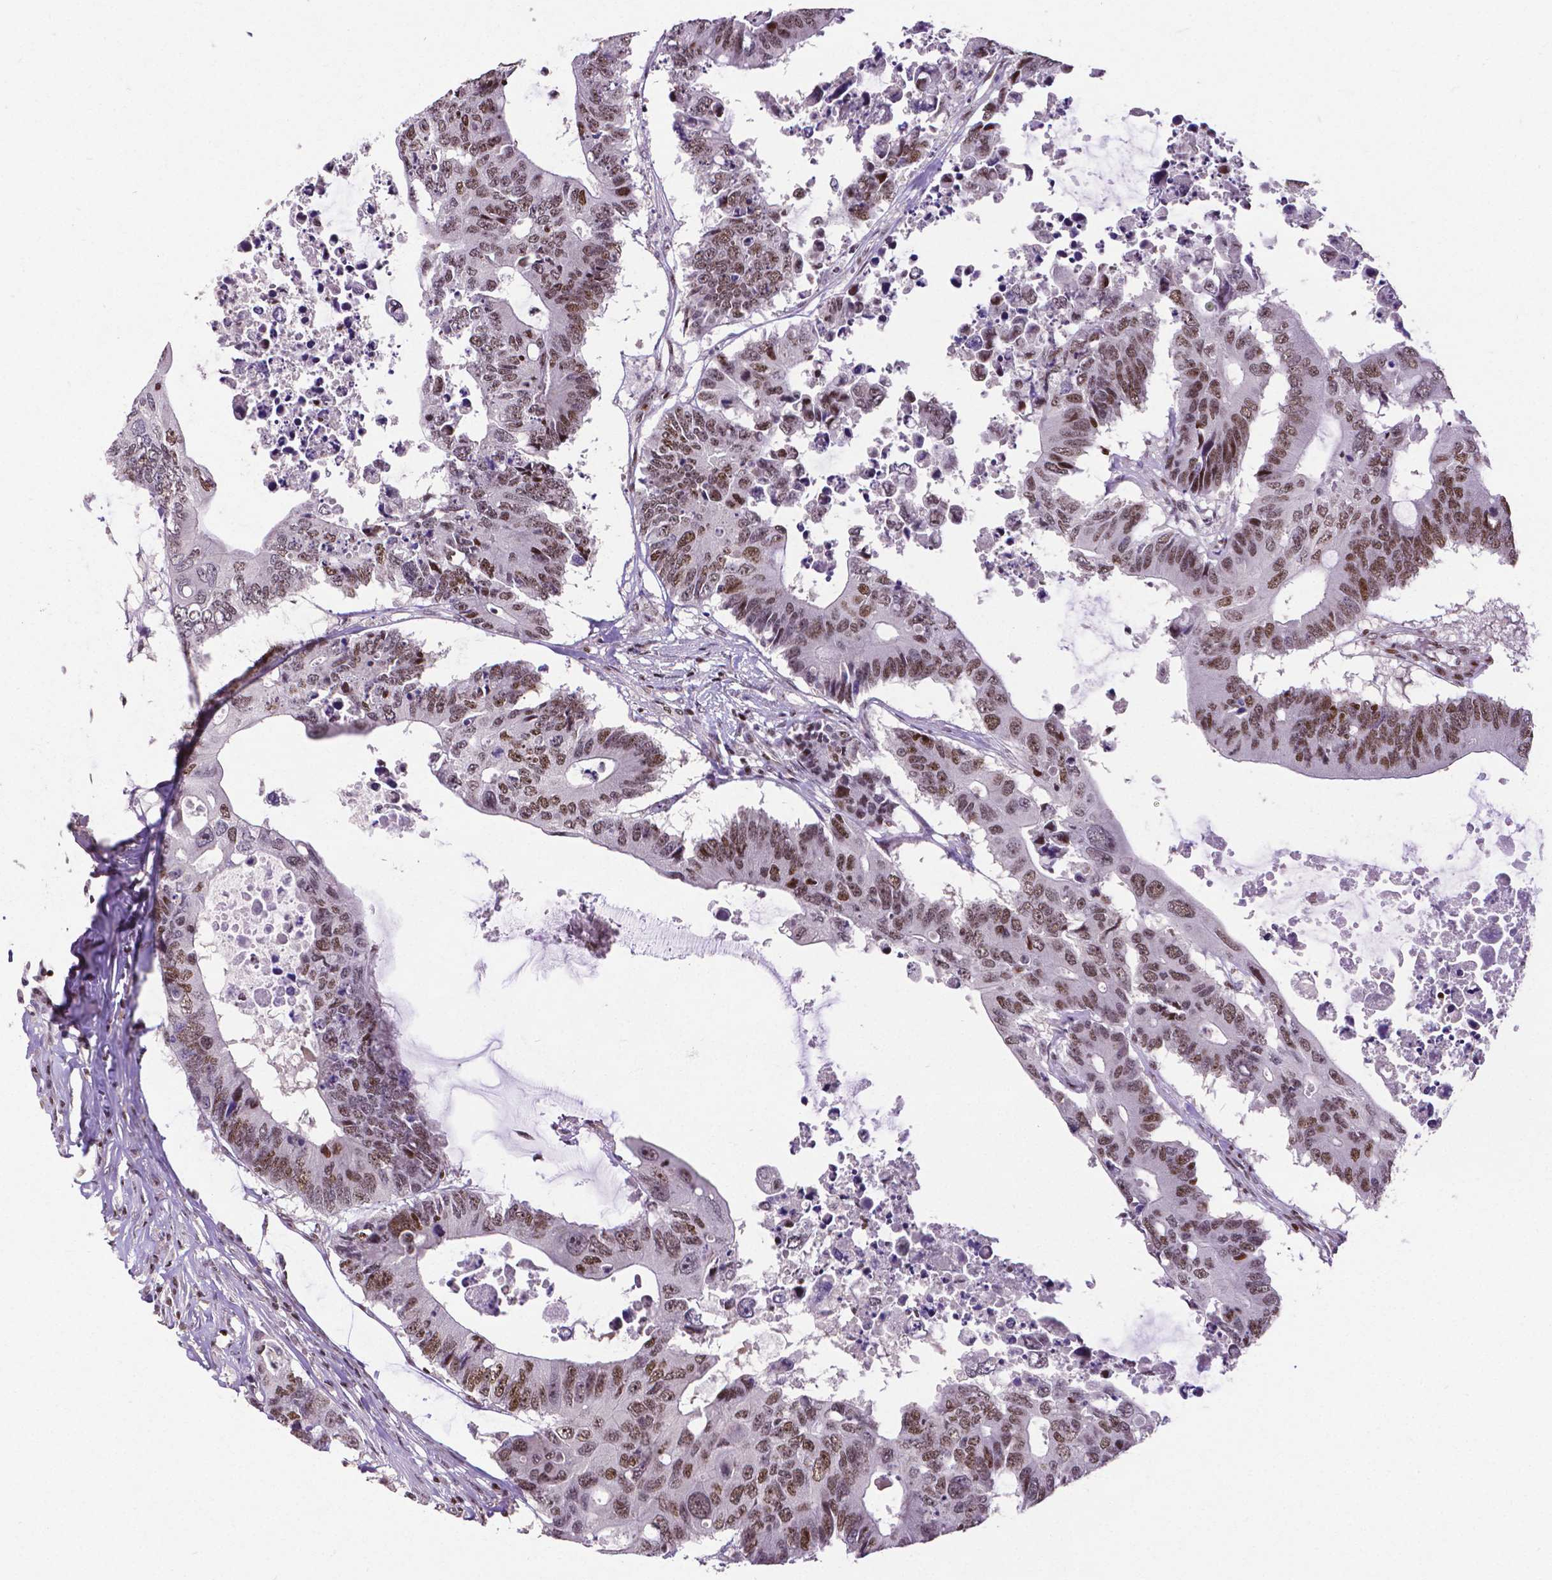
{"staining": {"intensity": "moderate", "quantity": ">75%", "location": "nuclear"}, "tissue": "colorectal cancer", "cell_type": "Tumor cells", "image_type": "cancer", "snomed": [{"axis": "morphology", "description": "Adenocarcinoma, NOS"}, {"axis": "topography", "description": "Colon"}], "caption": "Protein staining displays moderate nuclear expression in approximately >75% of tumor cells in colorectal adenocarcinoma.", "gene": "CTCF", "patient": {"sex": "male", "age": 71}}